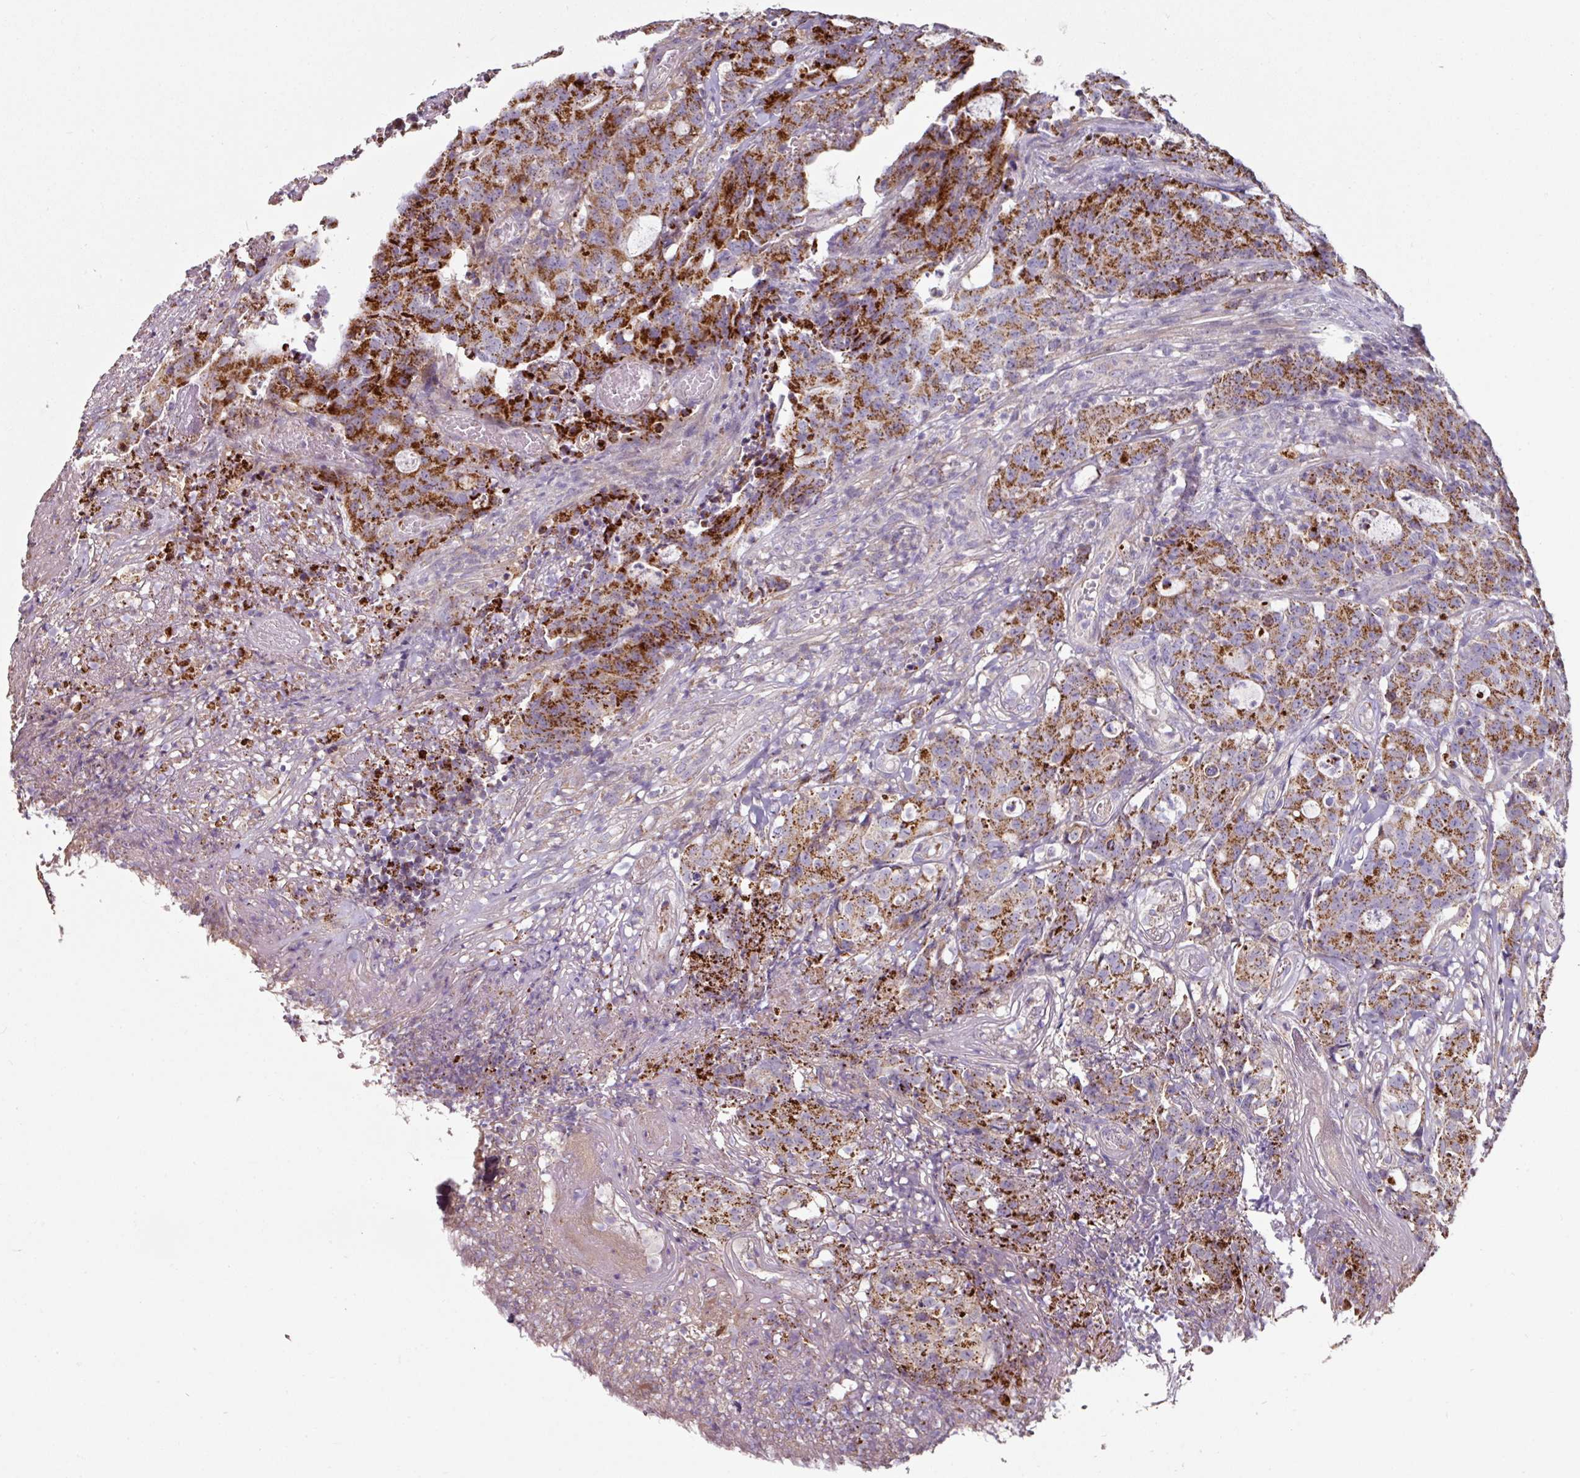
{"staining": {"intensity": "strong", "quantity": ">75%", "location": "cytoplasmic/membranous"}, "tissue": "colorectal cancer", "cell_type": "Tumor cells", "image_type": "cancer", "snomed": [{"axis": "morphology", "description": "Adenocarcinoma, NOS"}, {"axis": "topography", "description": "Colon"}], "caption": "A brown stain labels strong cytoplasmic/membranous positivity of a protein in colorectal cancer (adenocarcinoma) tumor cells. (Brightfield microscopy of DAB IHC at high magnification).", "gene": "OR2D3", "patient": {"sex": "male", "age": 83}}